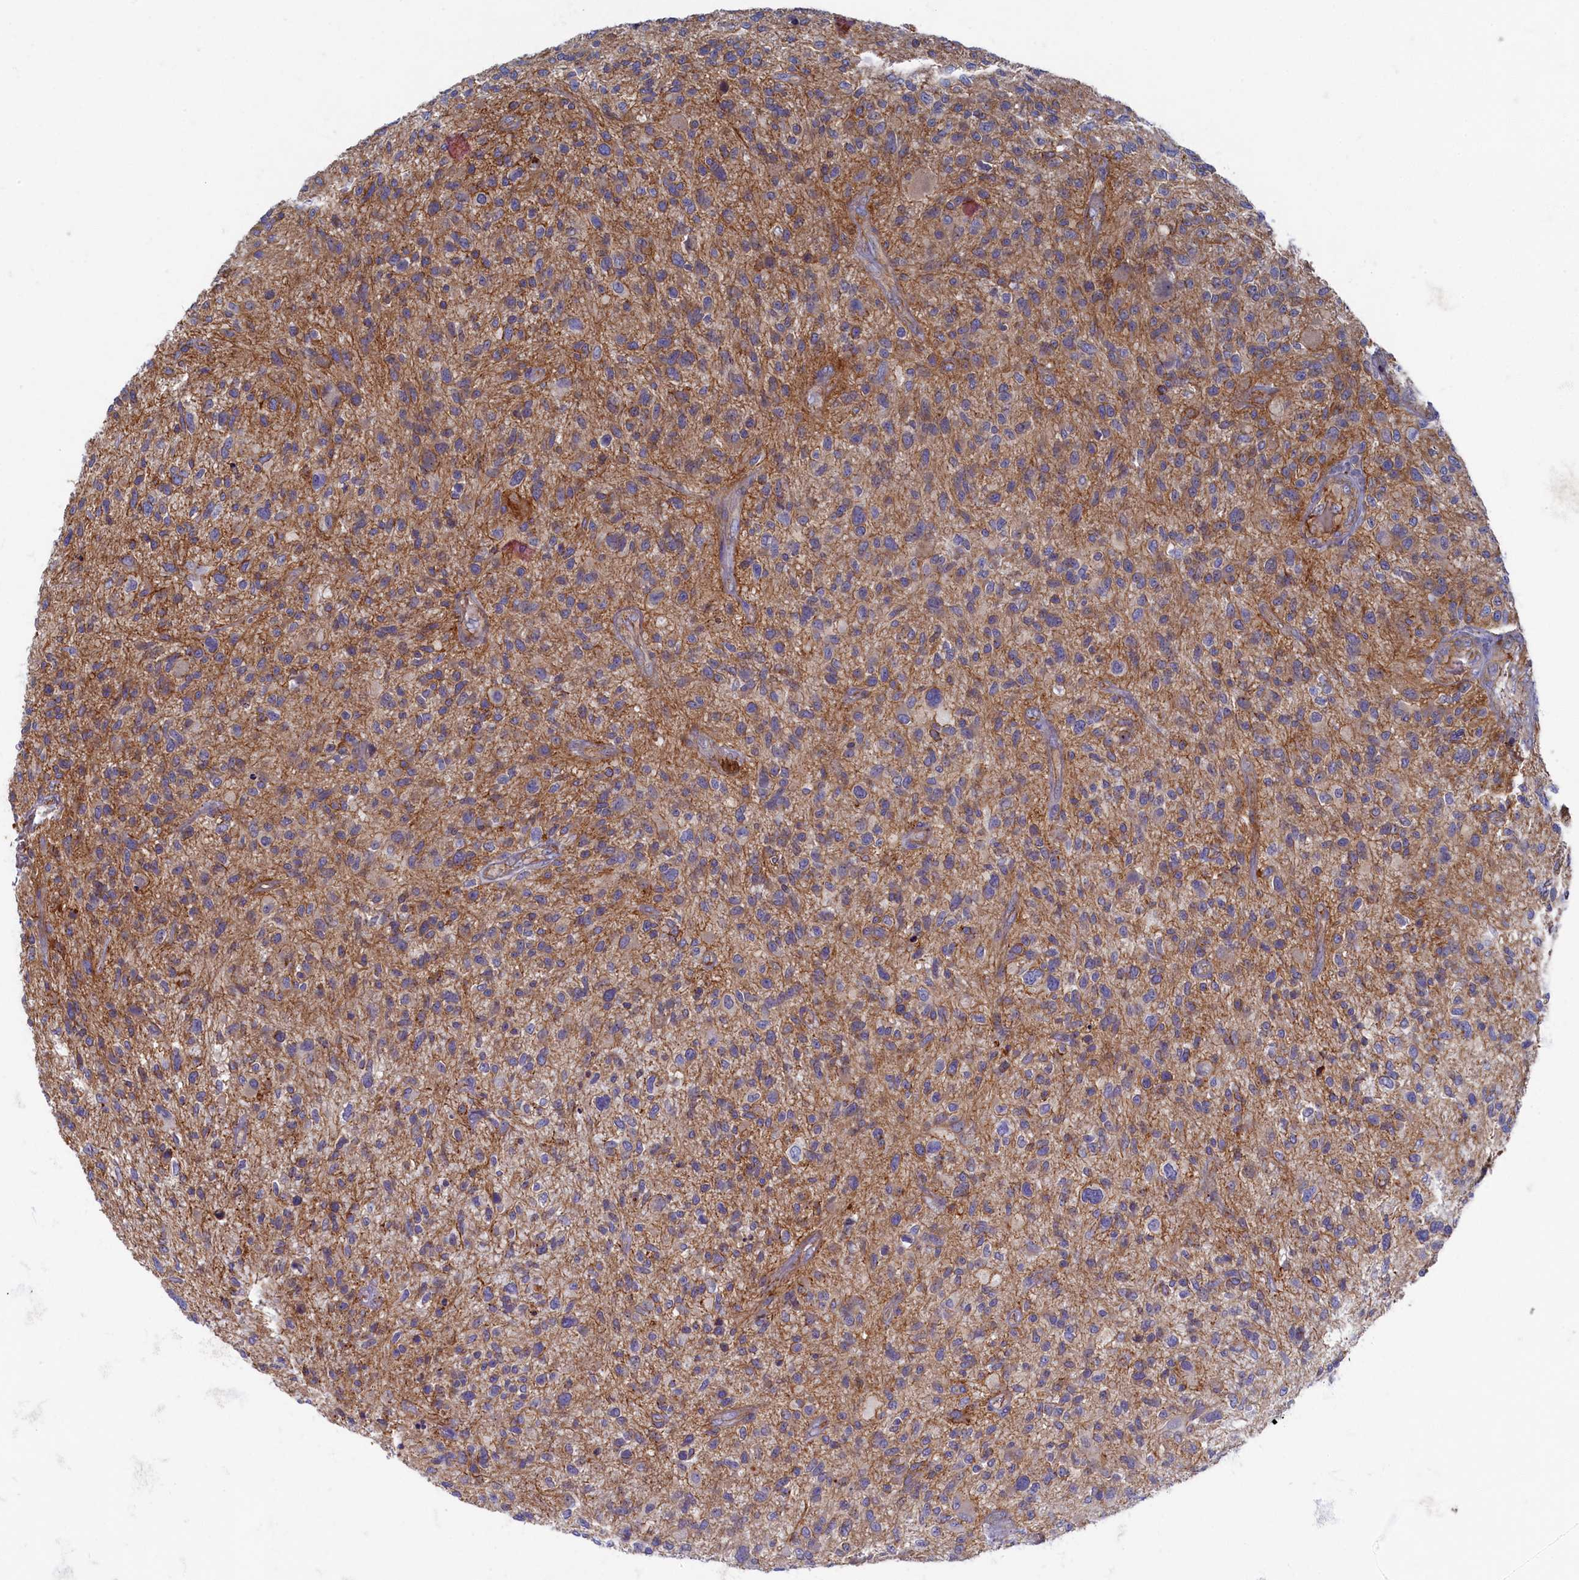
{"staining": {"intensity": "weak", "quantity": "25%-75%", "location": "cytoplasmic/membranous"}, "tissue": "glioma", "cell_type": "Tumor cells", "image_type": "cancer", "snomed": [{"axis": "morphology", "description": "Glioma, malignant, High grade"}, {"axis": "topography", "description": "Brain"}], "caption": "An image of human high-grade glioma (malignant) stained for a protein reveals weak cytoplasmic/membranous brown staining in tumor cells. The staining was performed using DAB to visualize the protein expression in brown, while the nuclei were stained in blue with hematoxylin (Magnification: 20x).", "gene": "PSMG2", "patient": {"sex": "male", "age": 47}}